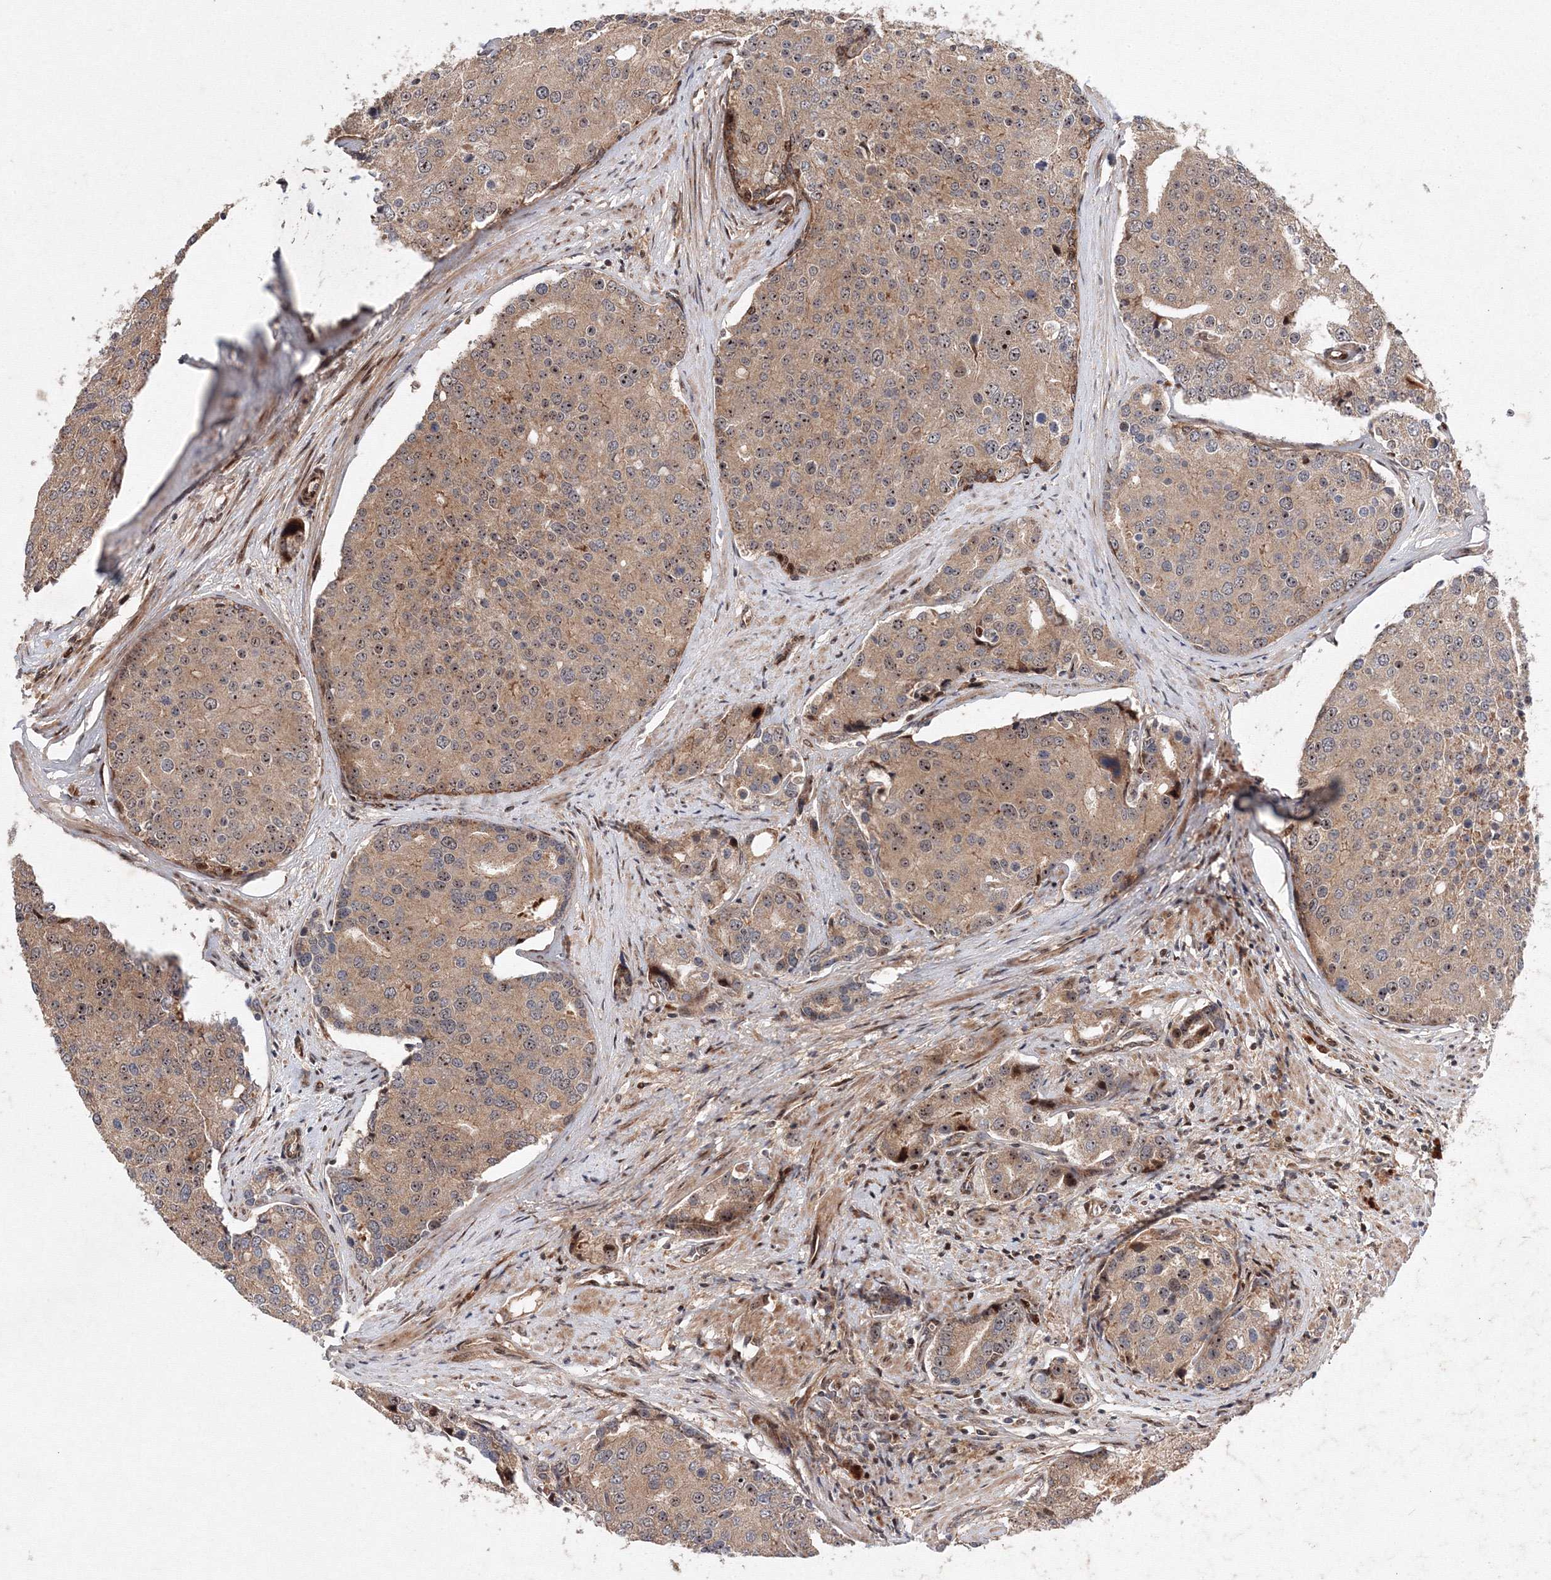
{"staining": {"intensity": "moderate", "quantity": ">75%", "location": "cytoplasmic/membranous,nuclear"}, "tissue": "prostate cancer", "cell_type": "Tumor cells", "image_type": "cancer", "snomed": [{"axis": "morphology", "description": "Adenocarcinoma, High grade"}, {"axis": "topography", "description": "Prostate"}], "caption": "Prostate cancer (adenocarcinoma (high-grade)) was stained to show a protein in brown. There is medium levels of moderate cytoplasmic/membranous and nuclear expression in about >75% of tumor cells.", "gene": "ANKAR", "patient": {"sex": "male", "age": 50}}